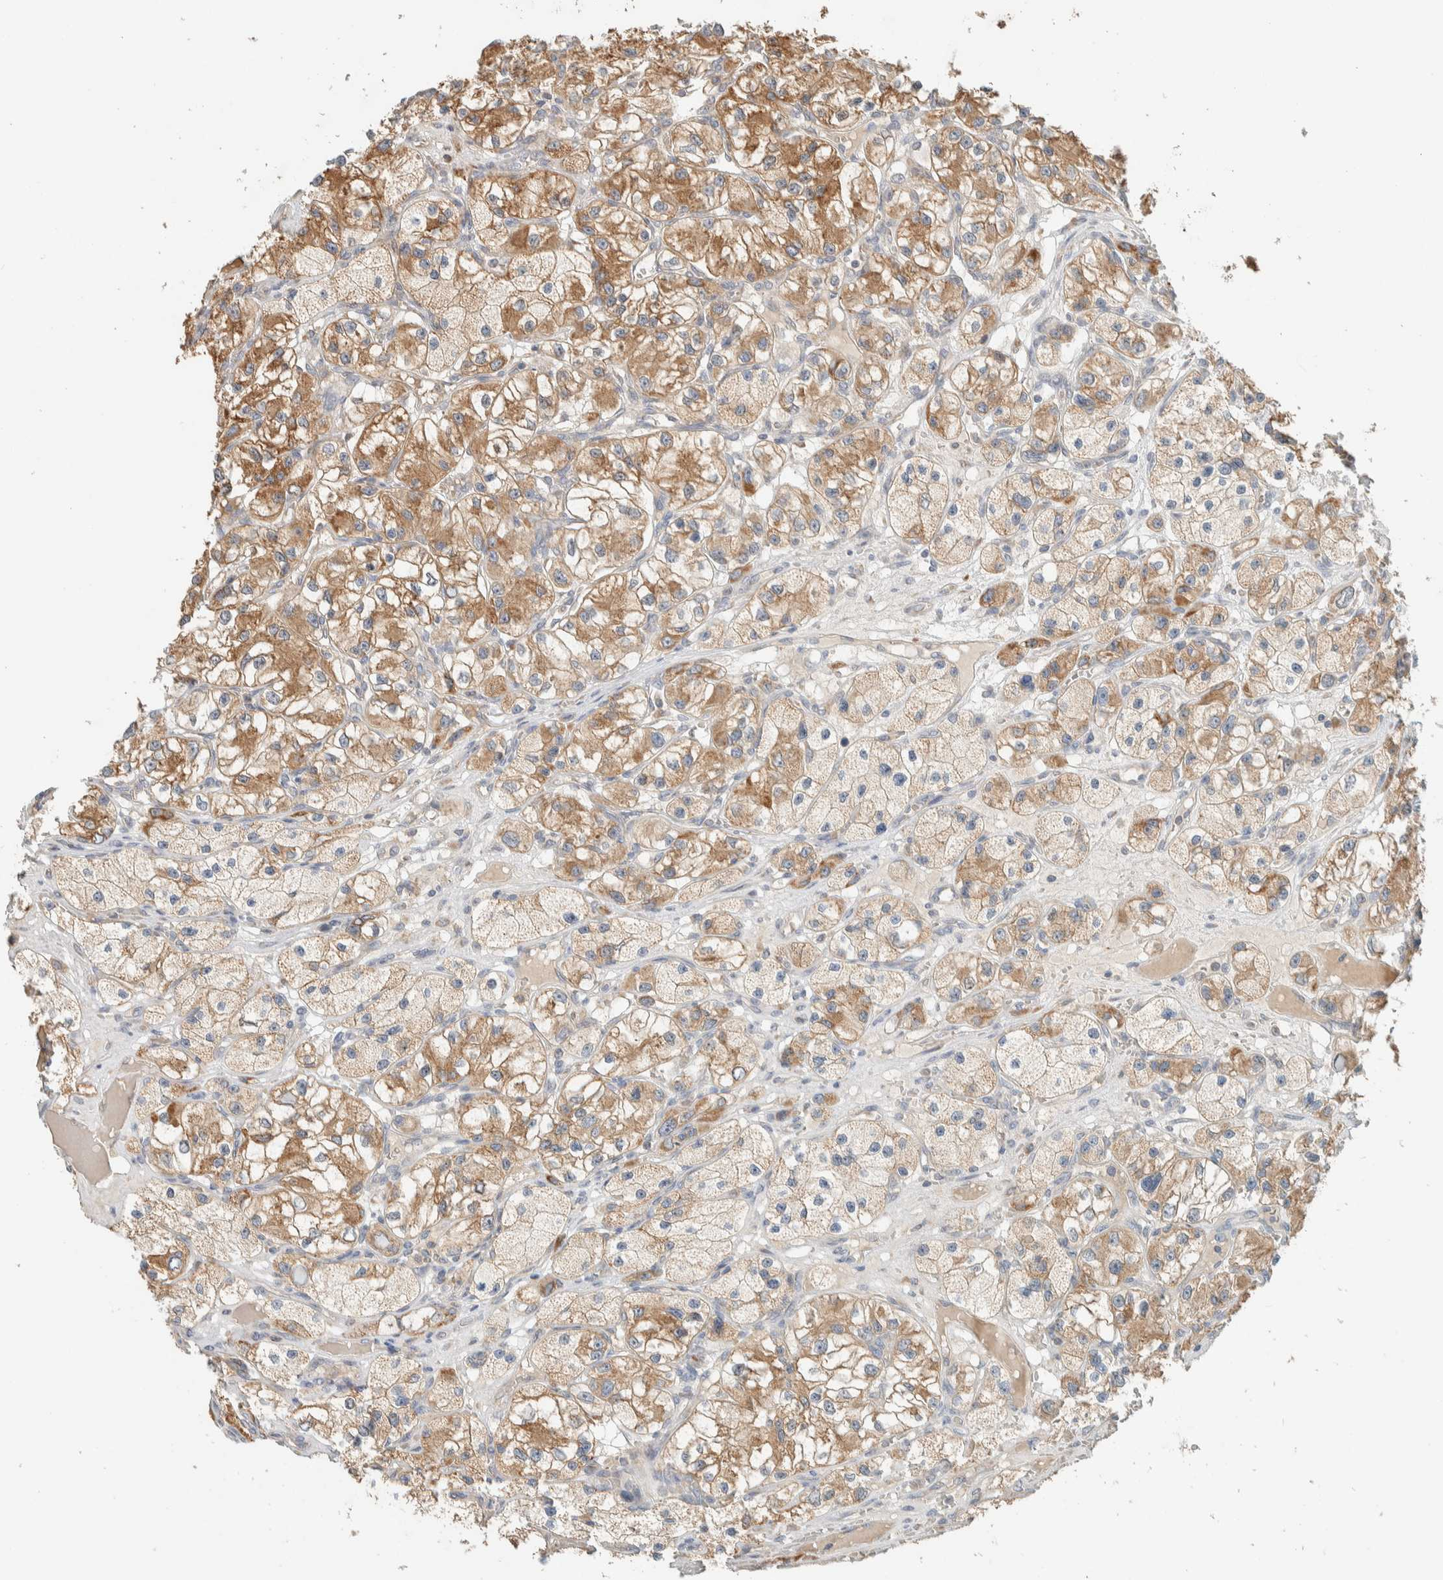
{"staining": {"intensity": "moderate", "quantity": ">75%", "location": "cytoplasmic/membranous"}, "tissue": "renal cancer", "cell_type": "Tumor cells", "image_type": "cancer", "snomed": [{"axis": "morphology", "description": "Adenocarcinoma, NOS"}, {"axis": "topography", "description": "Kidney"}], "caption": "Immunohistochemical staining of adenocarcinoma (renal) demonstrates medium levels of moderate cytoplasmic/membranous protein positivity in approximately >75% of tumor cells.", "gene": "RAB11FIP1", "patient": {"sex": "female", "age": 57}}